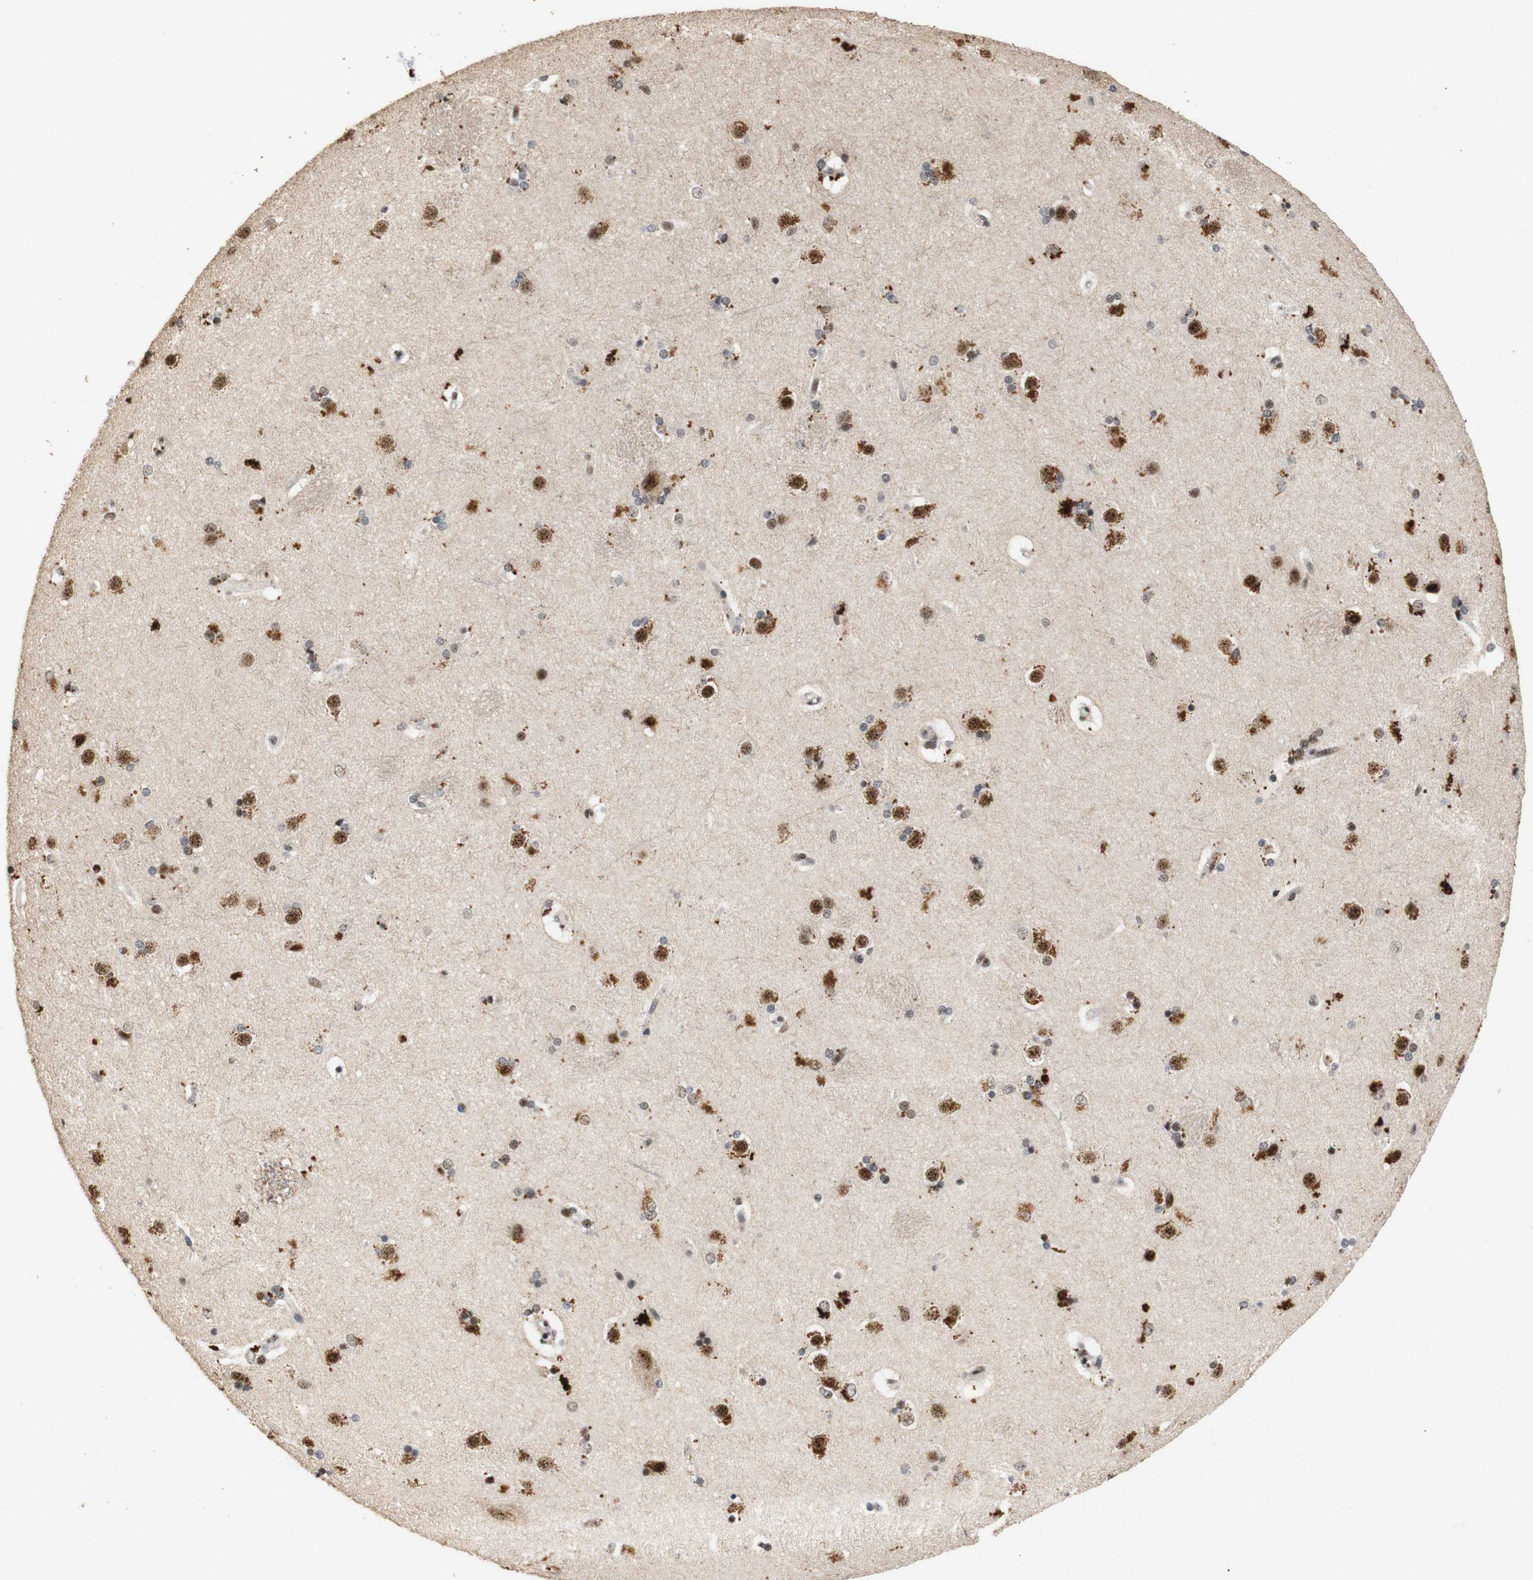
{"staining": {"intensity": "moderate", "quantity": "25%-75%", "location": "nuclear"}, "tissue": "caudate", "cell_type": "Glial cells", "image_type": "normal", "snomed": [{"axis": "morphology", "description": "Normal tissue, NOS"}, {"axis": "topography", "description": "Lateral ventricle wall"}], "caption": "Glial cells display medium levels of moderate nuclear expression in about 25%-75% of cells in benign human caudate.", "gene": "PYM1", "patient": {"sex": "female", "age": 19}}